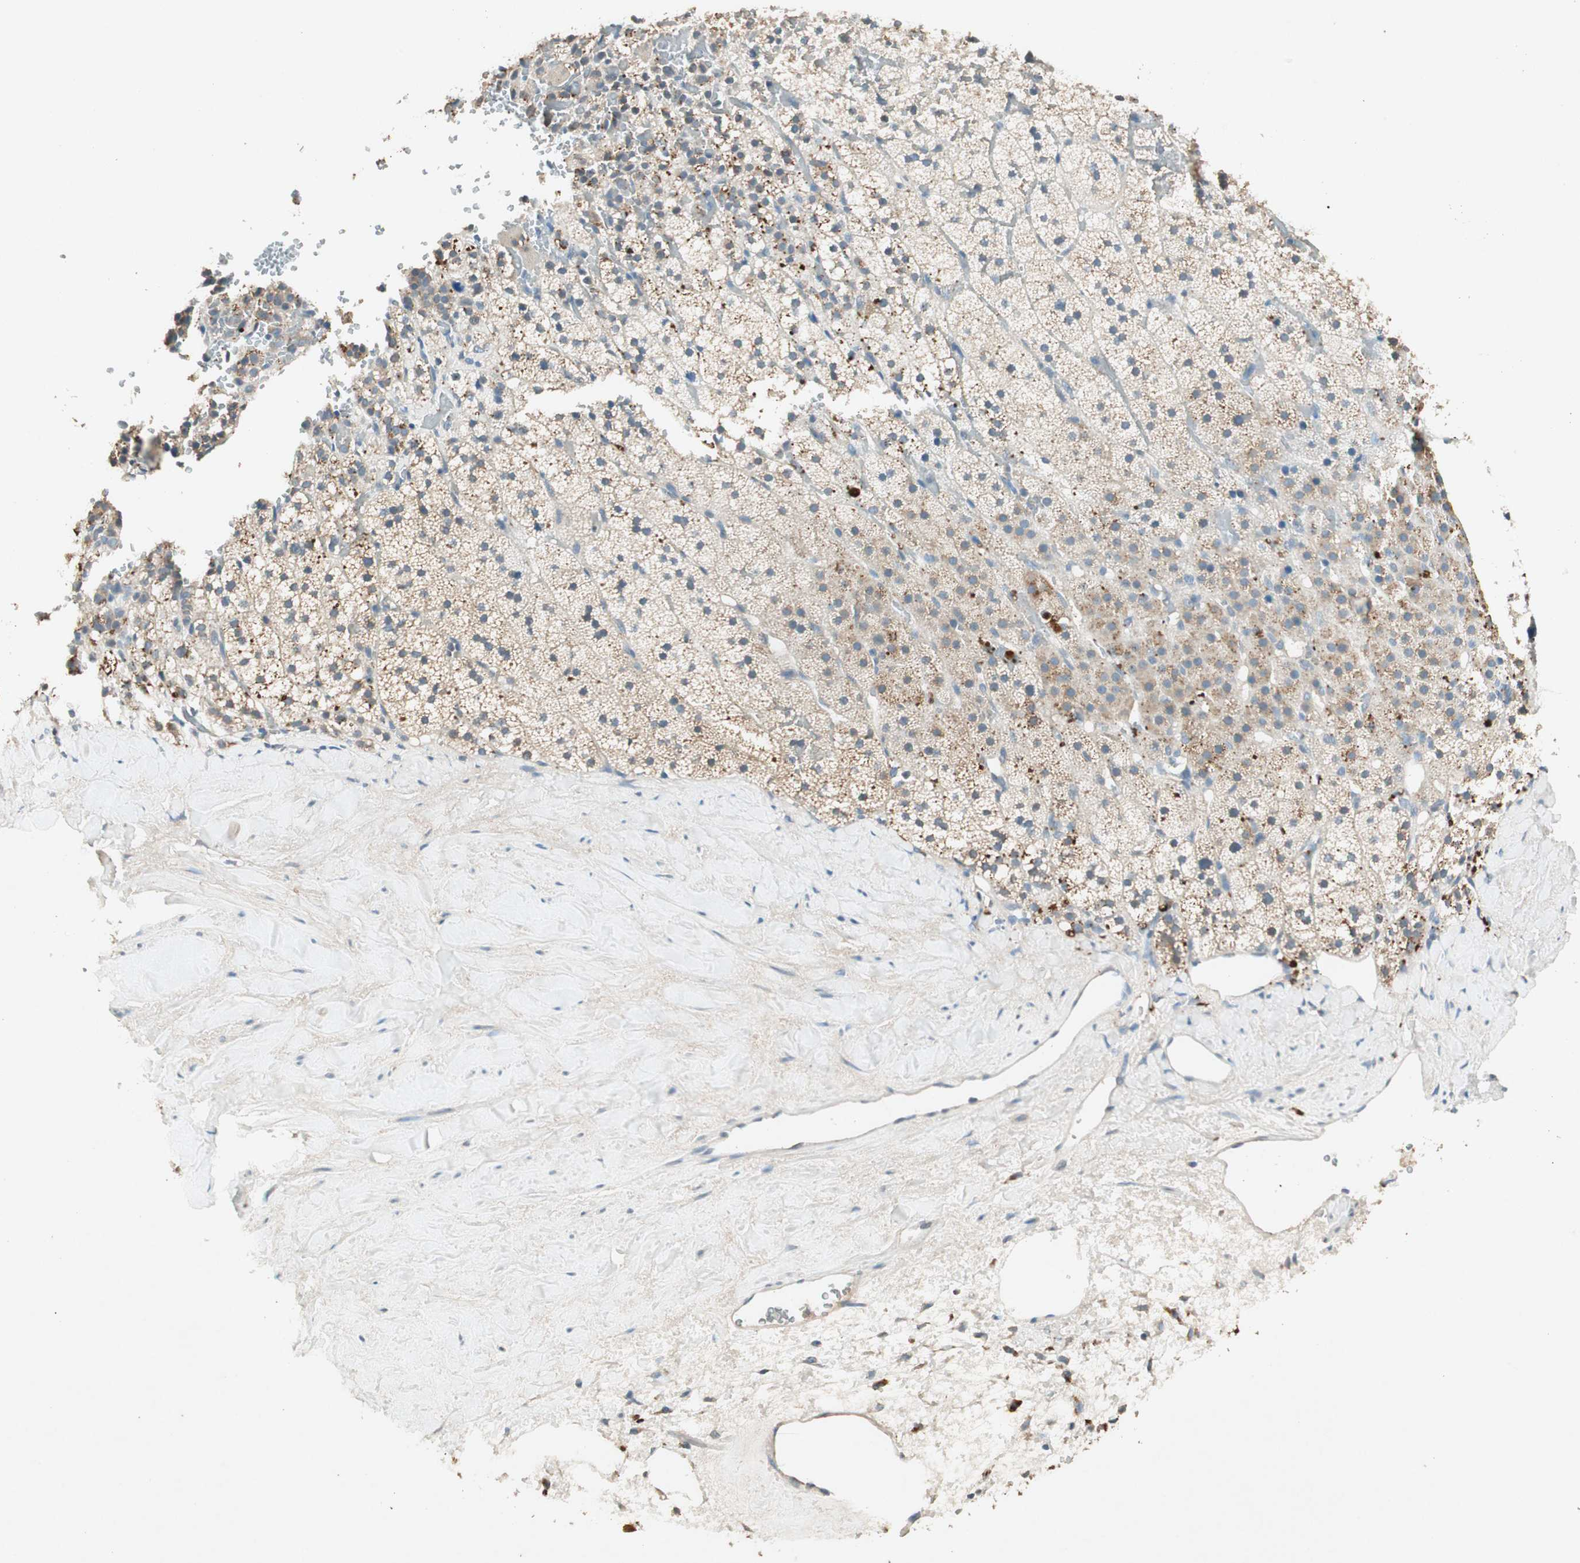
{"staining": {"intensity": "moderate", "quantity": "<25%", "location": "cytoplasmic/membranous"}, "tissue": "adrenal gland", "cell_type": "Glandular cells", "image_type": "normal", "snomed": [{"axis": "morphology", "description": "Normal tissue, NOS"}, {"axis": "topography", "description": "Adrenal gland"}], "caption": "DAB immunohistochemical staining of benign adrenal gland reveals moderate cytoplasmic/membranous protein positivity in about <25% of glandular cells. Using DAB (brown) and hematoxylin (blue) stains, captured at high magnification using brightfield microscopy.", "gene": "NKAIN1", "patient": {"sex": "male", "age": 35}}